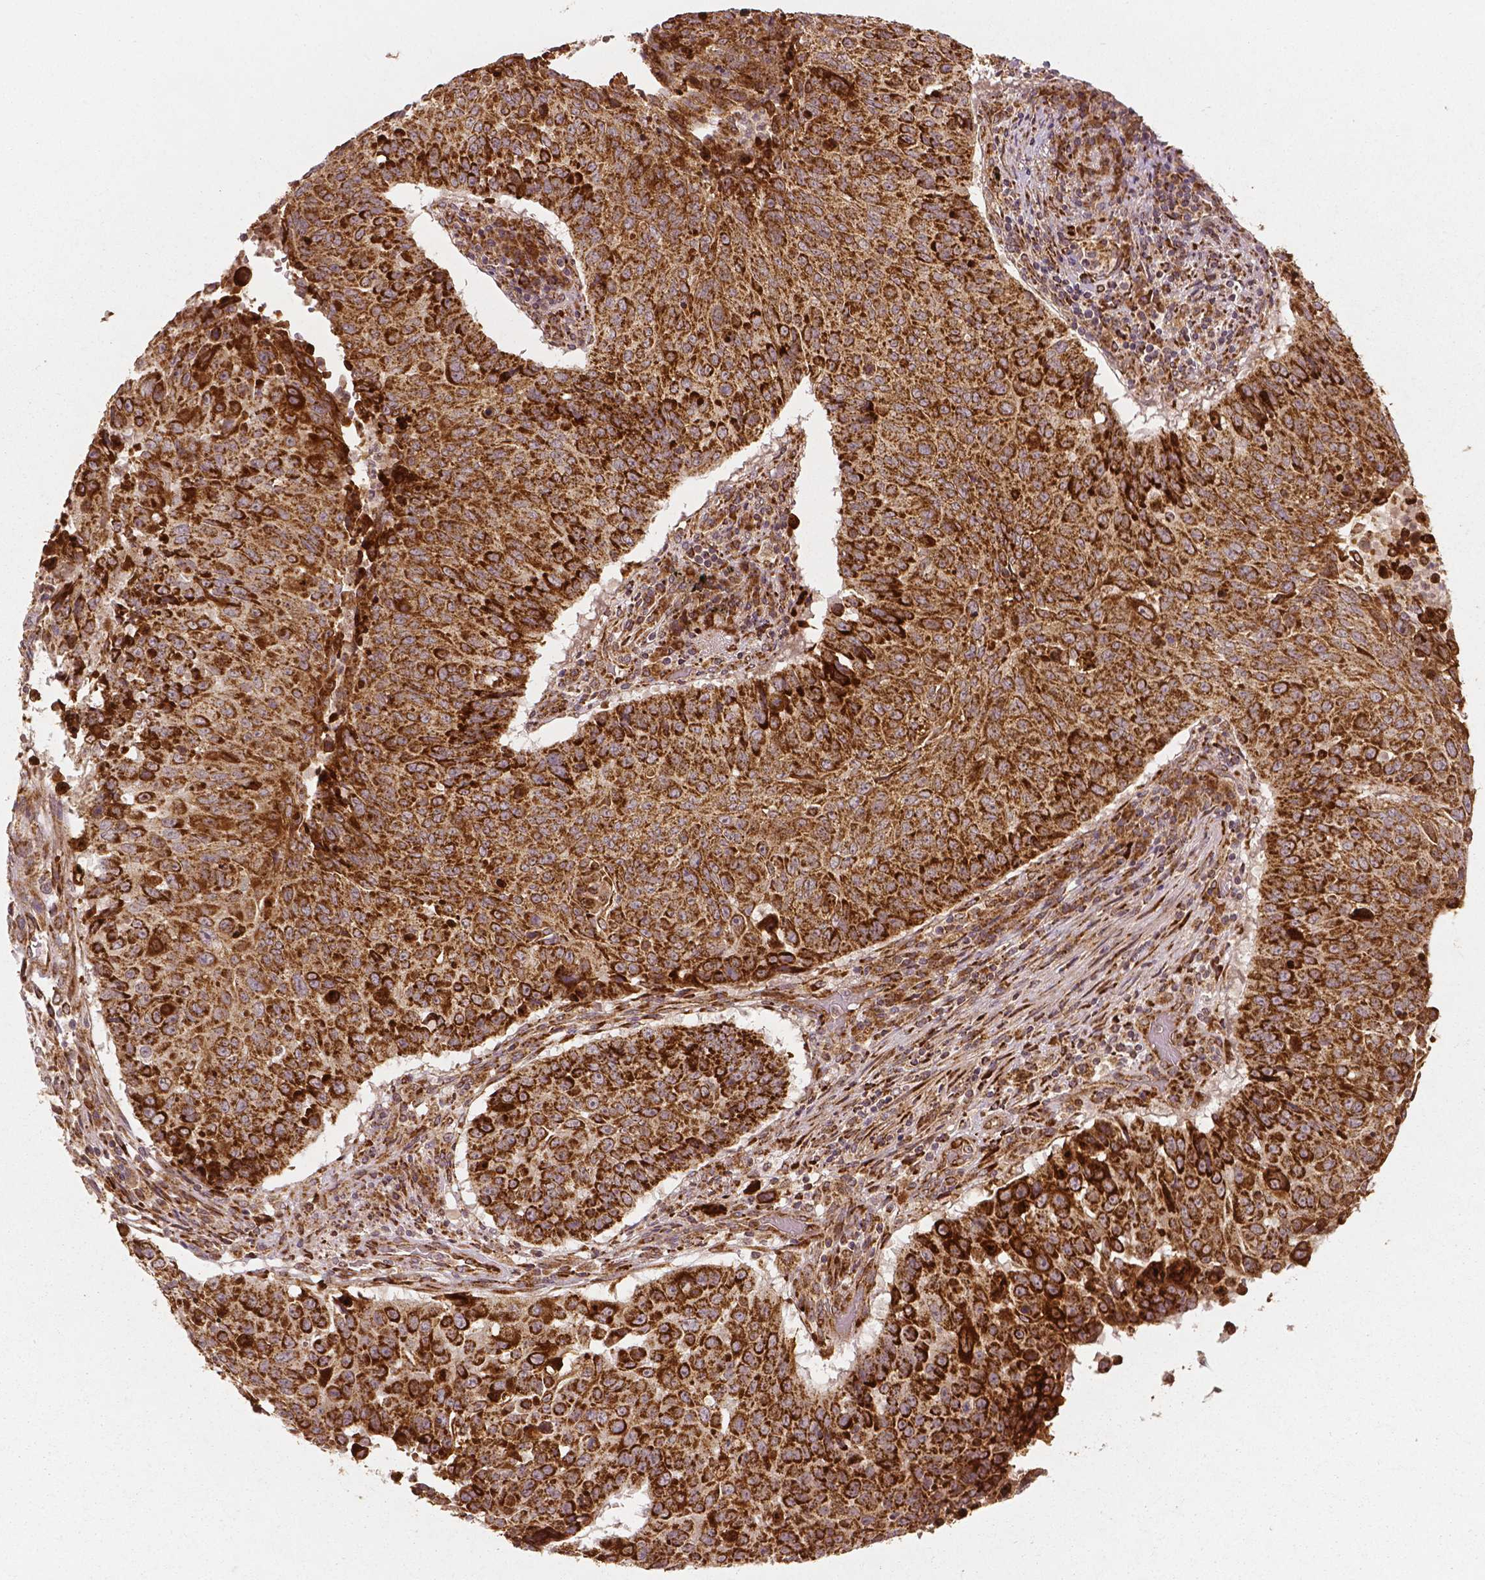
{"staining": {"intensity": "strong", "quantity": ">75%", "location": "cytoplasmic/membranous"}, "tissue": "lung cancer", "cell_type": "Tumor cells", "image_type": "cancer", "snomed": [{"axis": "morphology", "description": "Normal tissue, NOS"}, {"axis": "morphology", "description": "Squamous cell carcinoma, NOS"}, {"axis": "topography", "description": "Bronchus"}, {"axis": "topography", "description": "Lung"}], "caption": "A high amount of strong cytoplasmic/membranous staining is present in approximately >75% of tumor cells in lung cancer (squamous cell carcinoma) tissue. Nuclei are stained in blue.", "gene": "PGAM5", "patient": {"sex": "male", "age": 64}}